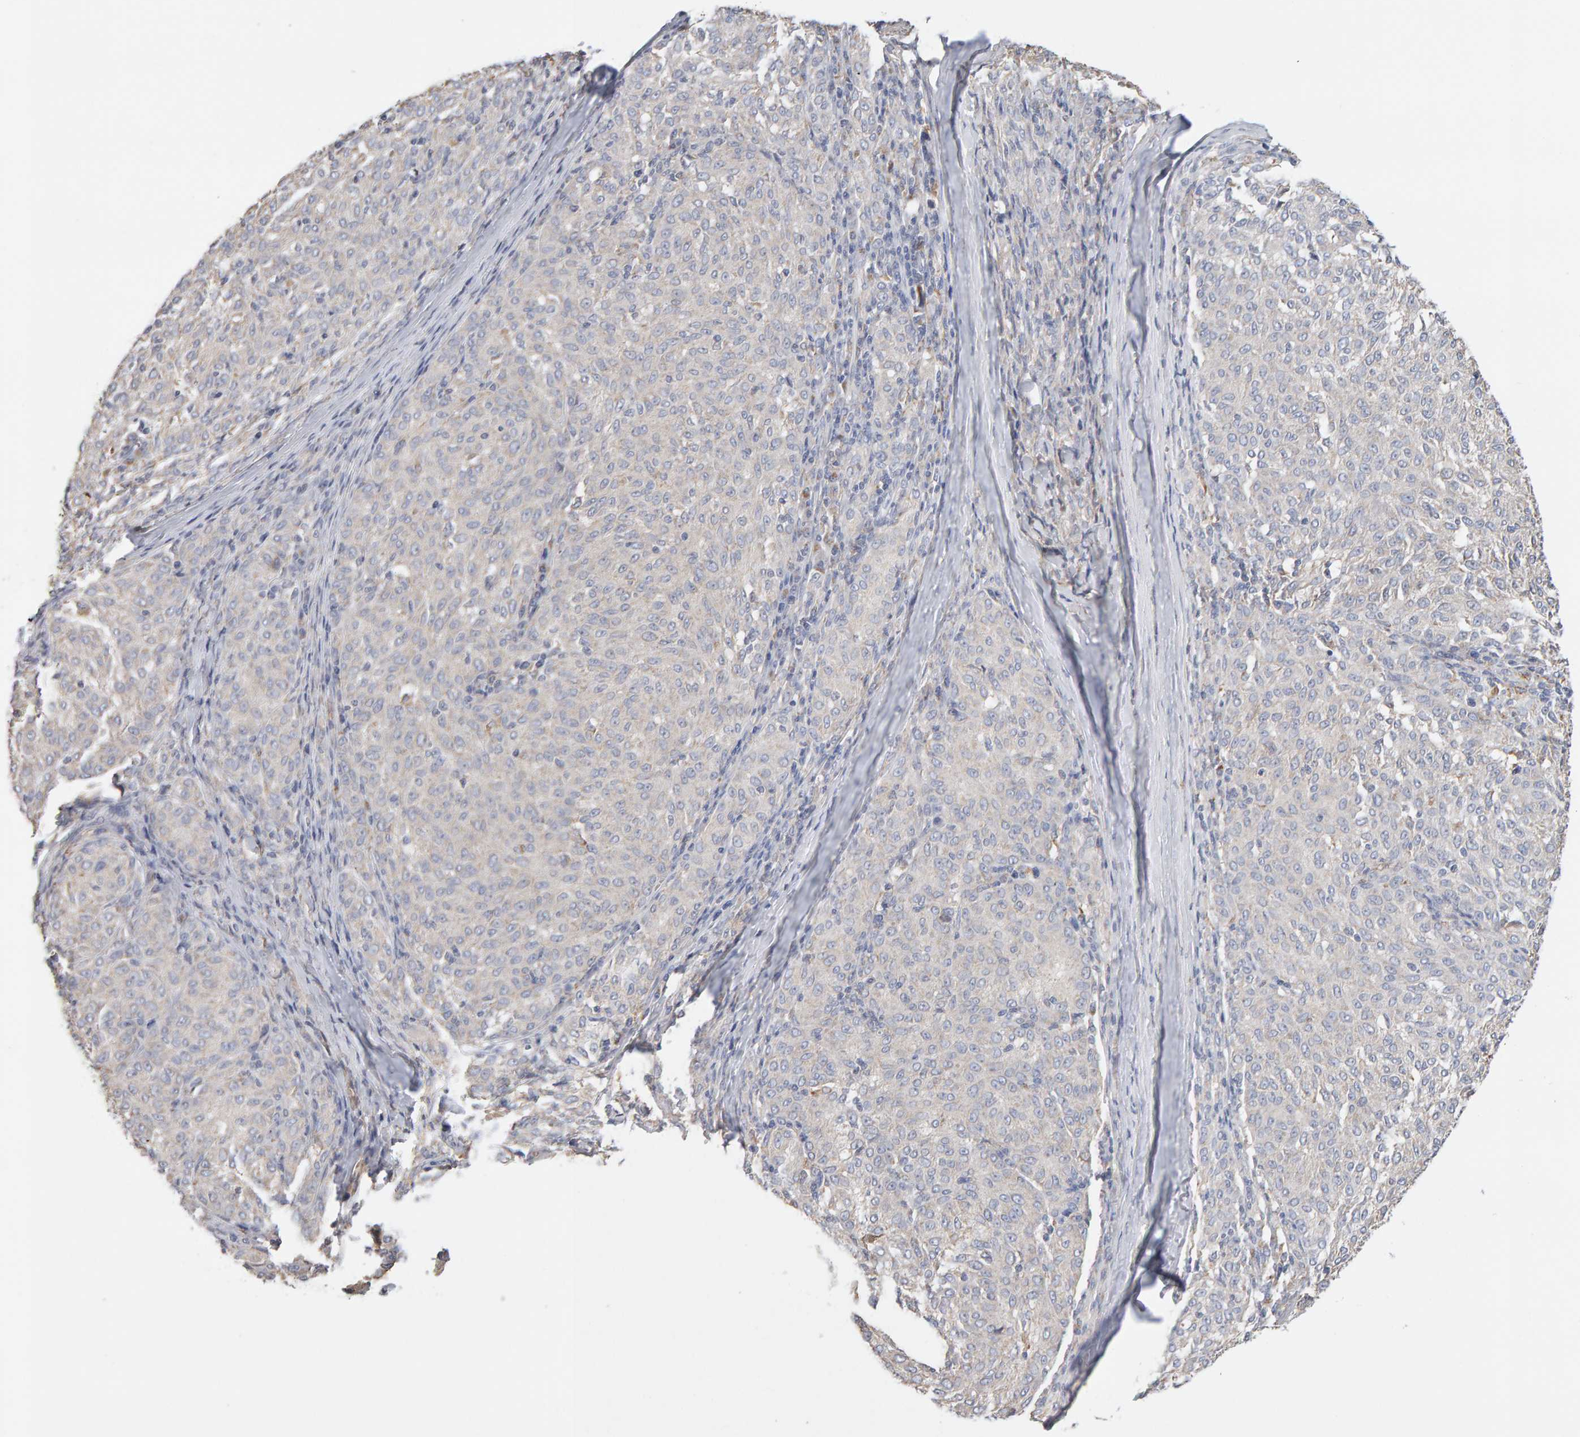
{"staining": {"intensity": "negative", "quantity": "none", "location": "none"}, "tissue": "melanoma", "cell_type": "Tumor cells", "image_type": "cancer", "snomed": [{"axis": "morphology", "description": "Malignant melanoma, NOS"}, {"axis": "topography", "description": "Skin"}], "caption": "High power microscopy image of an immunohistochemistry histopathology image of melanoma, revealing no significant staining in tumor cells. (Stains: DAB immunohistochemistry (IHC) with hematoxylin counter stain, Microscopy: brightfield microscopy at high magnification).", "gene": "SGPL1", "patient": {"sex": "female", "age": 72}}